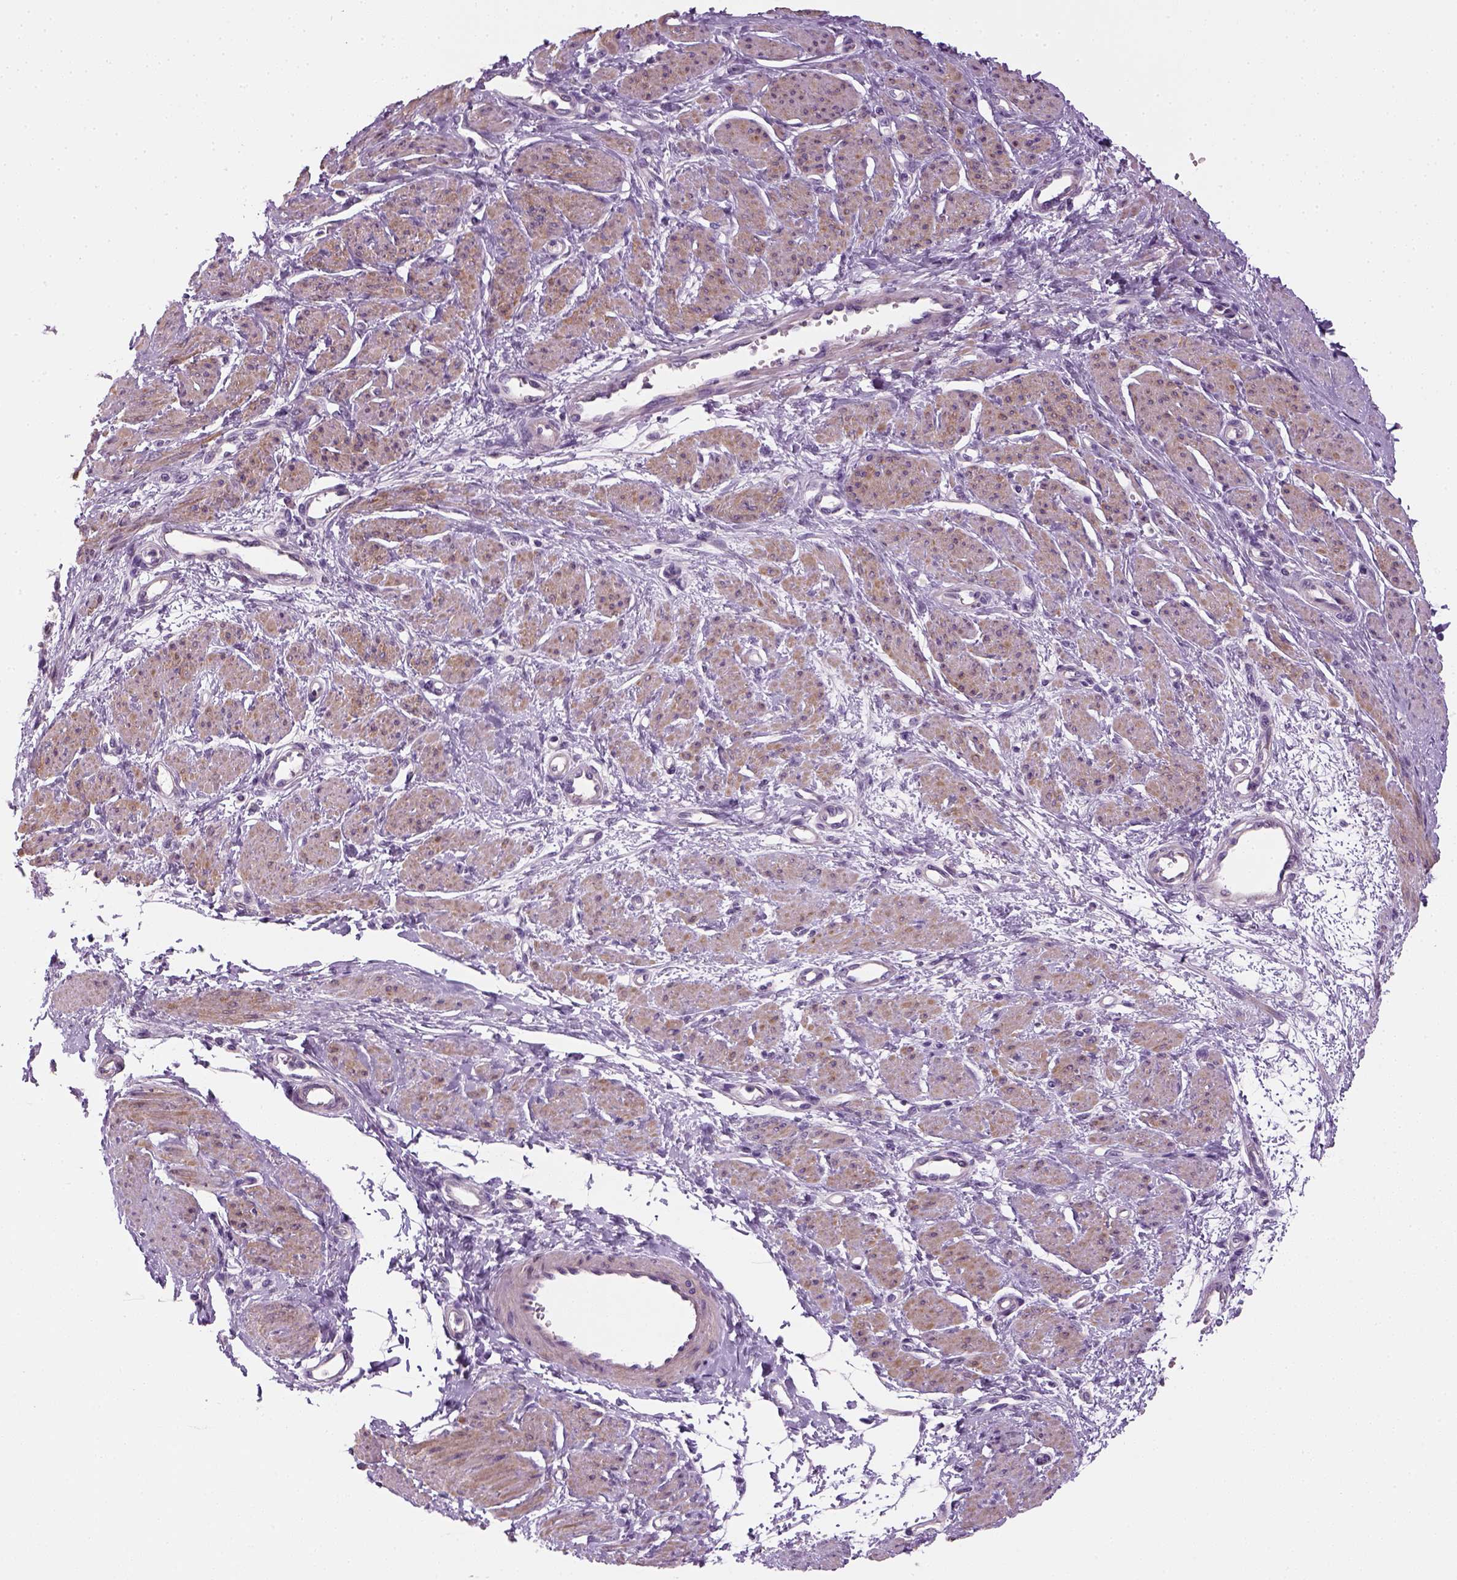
{"staining": {"intensity": "weak", "quantity": ">75%", "location": "cytoplasmic/membranous"}, "tissue": "smooth muscle", "cell_type": "Smooth muscle cells", "image_type": "normal", "snomed": [{"axis": "morphology", "description": "Normal tissue, NOS"}, {"axis": "topography", "description": "Smooth muscle"}, {"axis": "topography", "description": "Uterus"}], "caption": "Smooth muscle cells exhibit low levels of weak cytoplasmic/membranous positivity in about >75% of cells in normal human smooth muscle. The staining was performed using DAB (3,3'-diaminobenzidine) to visualize the protein expression in brown, while the nuclei were stained in blue with hematoxylin (Magnification: 20x).", "gene": "ELOVL3", "patient": {"sex": "female", "age": 39}}